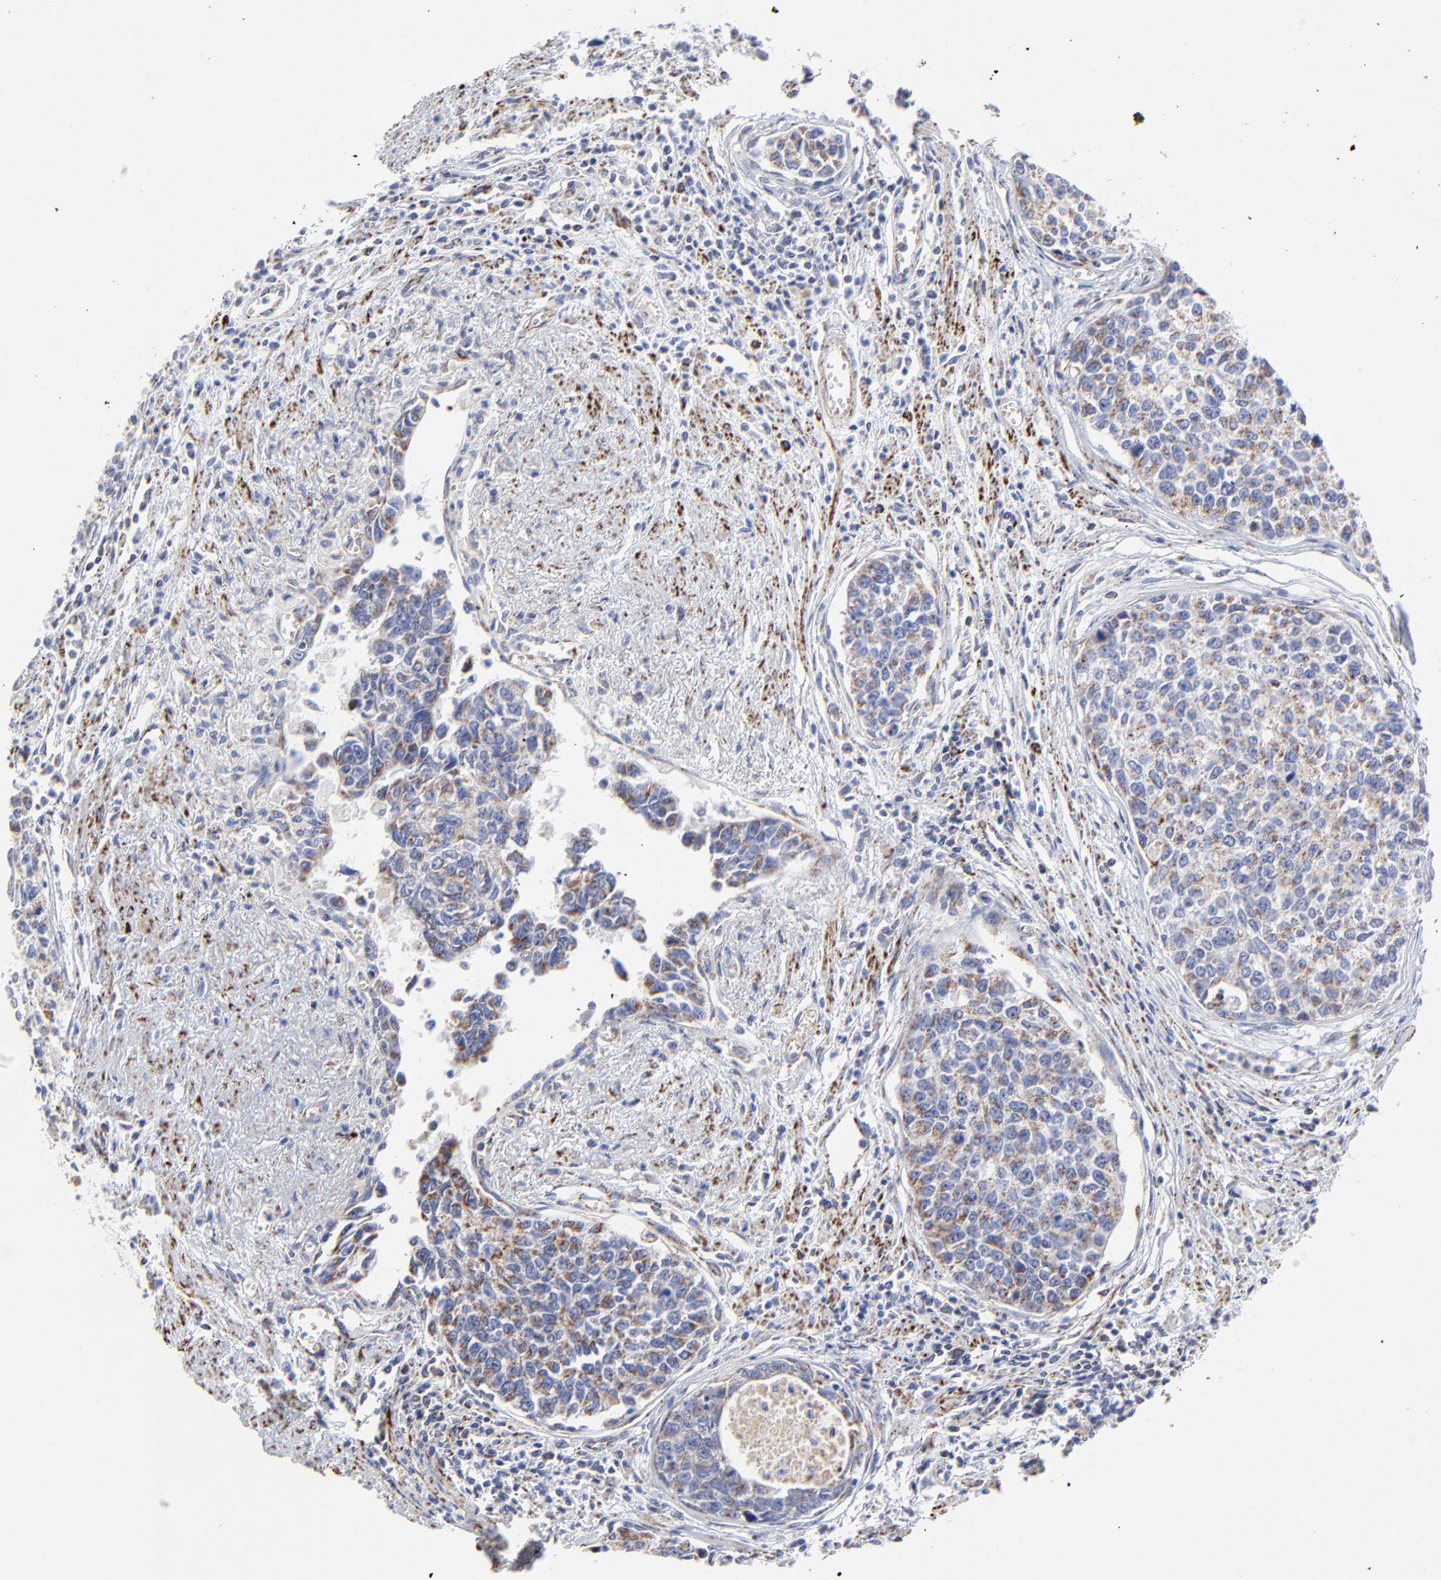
{"staining": {"intensity": "weak", "quantity": ">75%", "location": "cytoplasmic/membranous"}, "tissue": "urothelial cancer", "cell_type": "Tumor cells", "image_type": "cancer", "snomed": [{"axis": "morphology", "description": "Urothelial carcinoma, High grade"}, {"axis": "topography", "description": "Urinary bladder"}], "caption": "Weak cytoplasmic/membranous staining is identified in approximately >75% of tumor cells in urothelial carcinoma (high-grade).", "gene": "PINK1", "patient": {"sex": "male", "age": 81}}